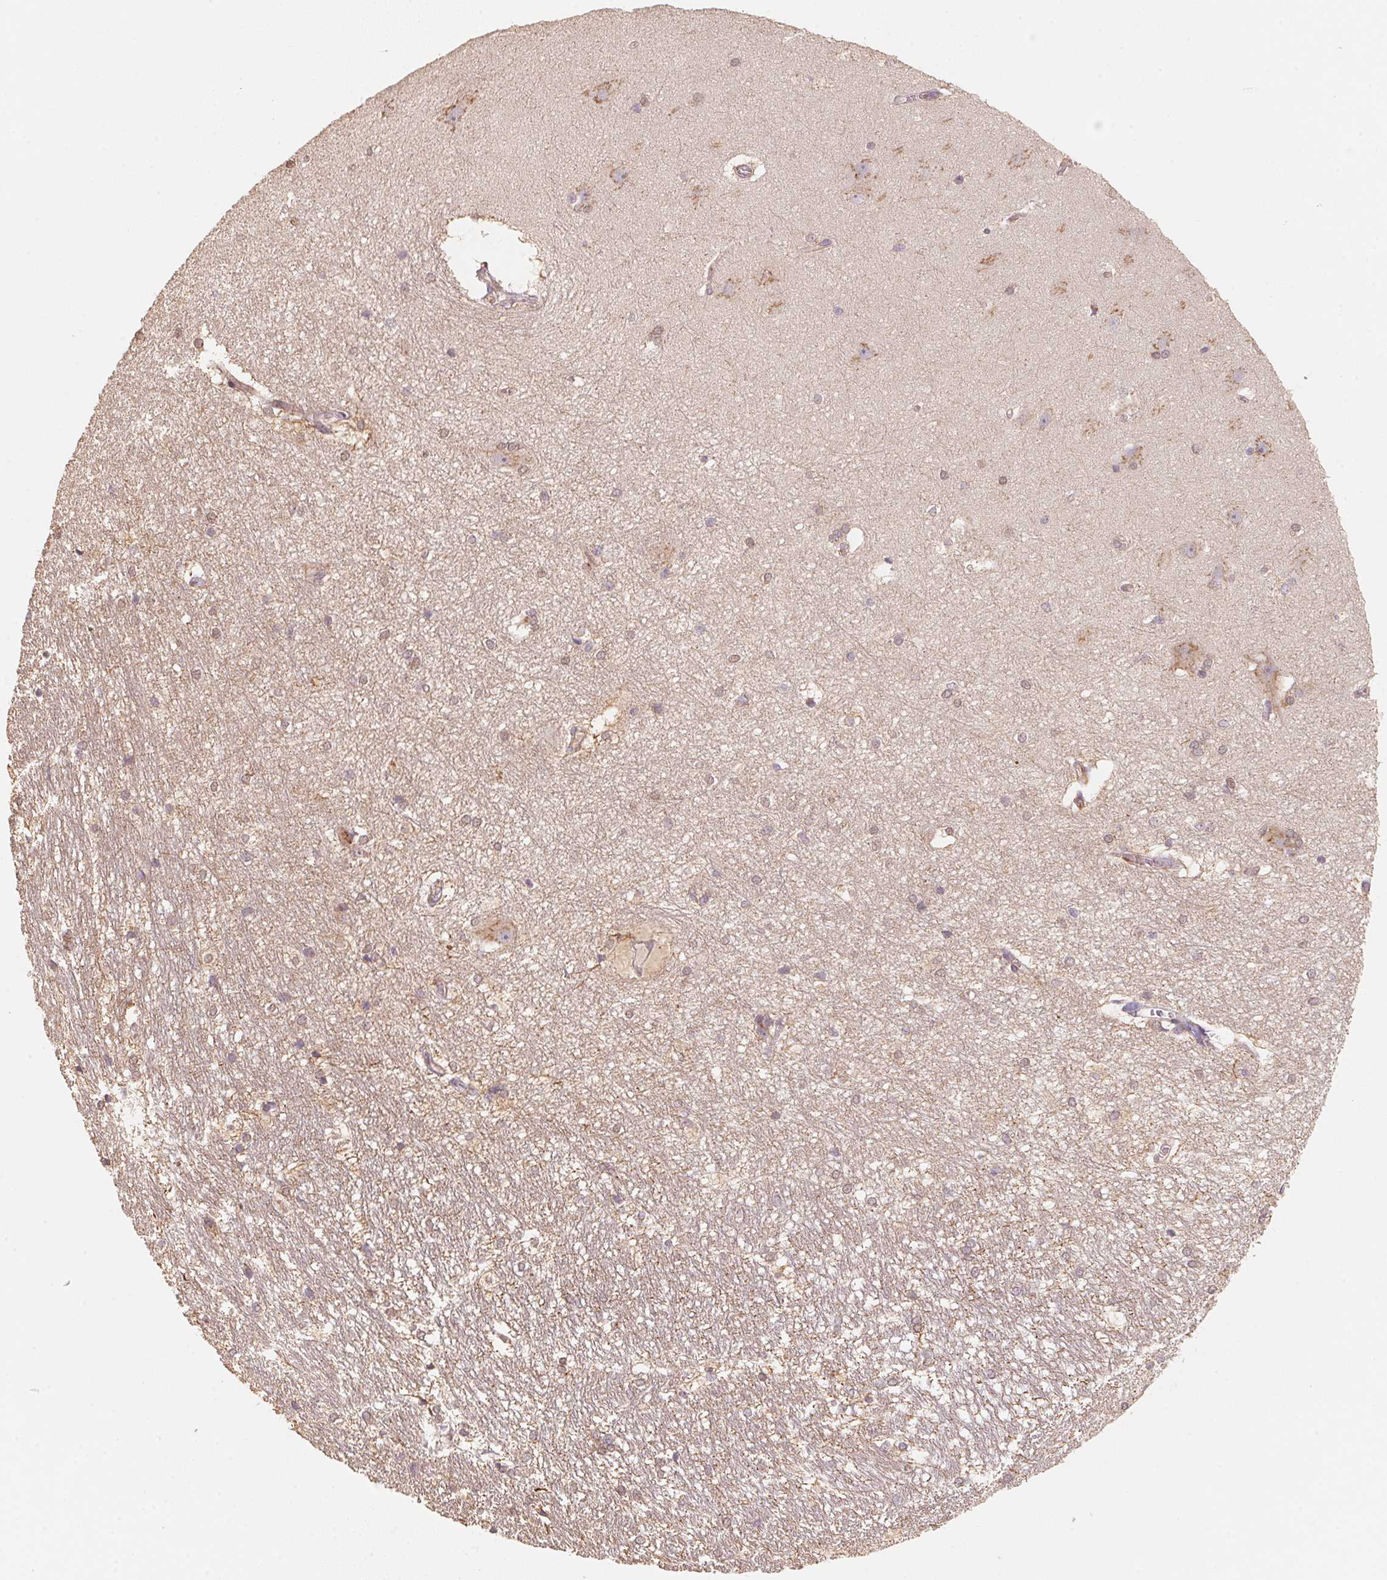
{"staining": {"intensity": "weak", "quantity": "<25%", "location": "cytoplasmic/membranous"}, "tissue": "hippocampus", "cell_type": "Glial cells", "image_type": "normal", "snomed": [{"axis": "morphology", "description": "Normal tissue, NOS"}, {"axis": "topography", "description": "Cerebral cortex"}, {"axis": "topography", "description": "Hippocampus"}], "caption": "Glial cells show no significant protein expression in benign hippocampus. Nuclei are stained in blue.", "gene": "TSPAN12", "patient": {"sex": "female", "age": 19}}